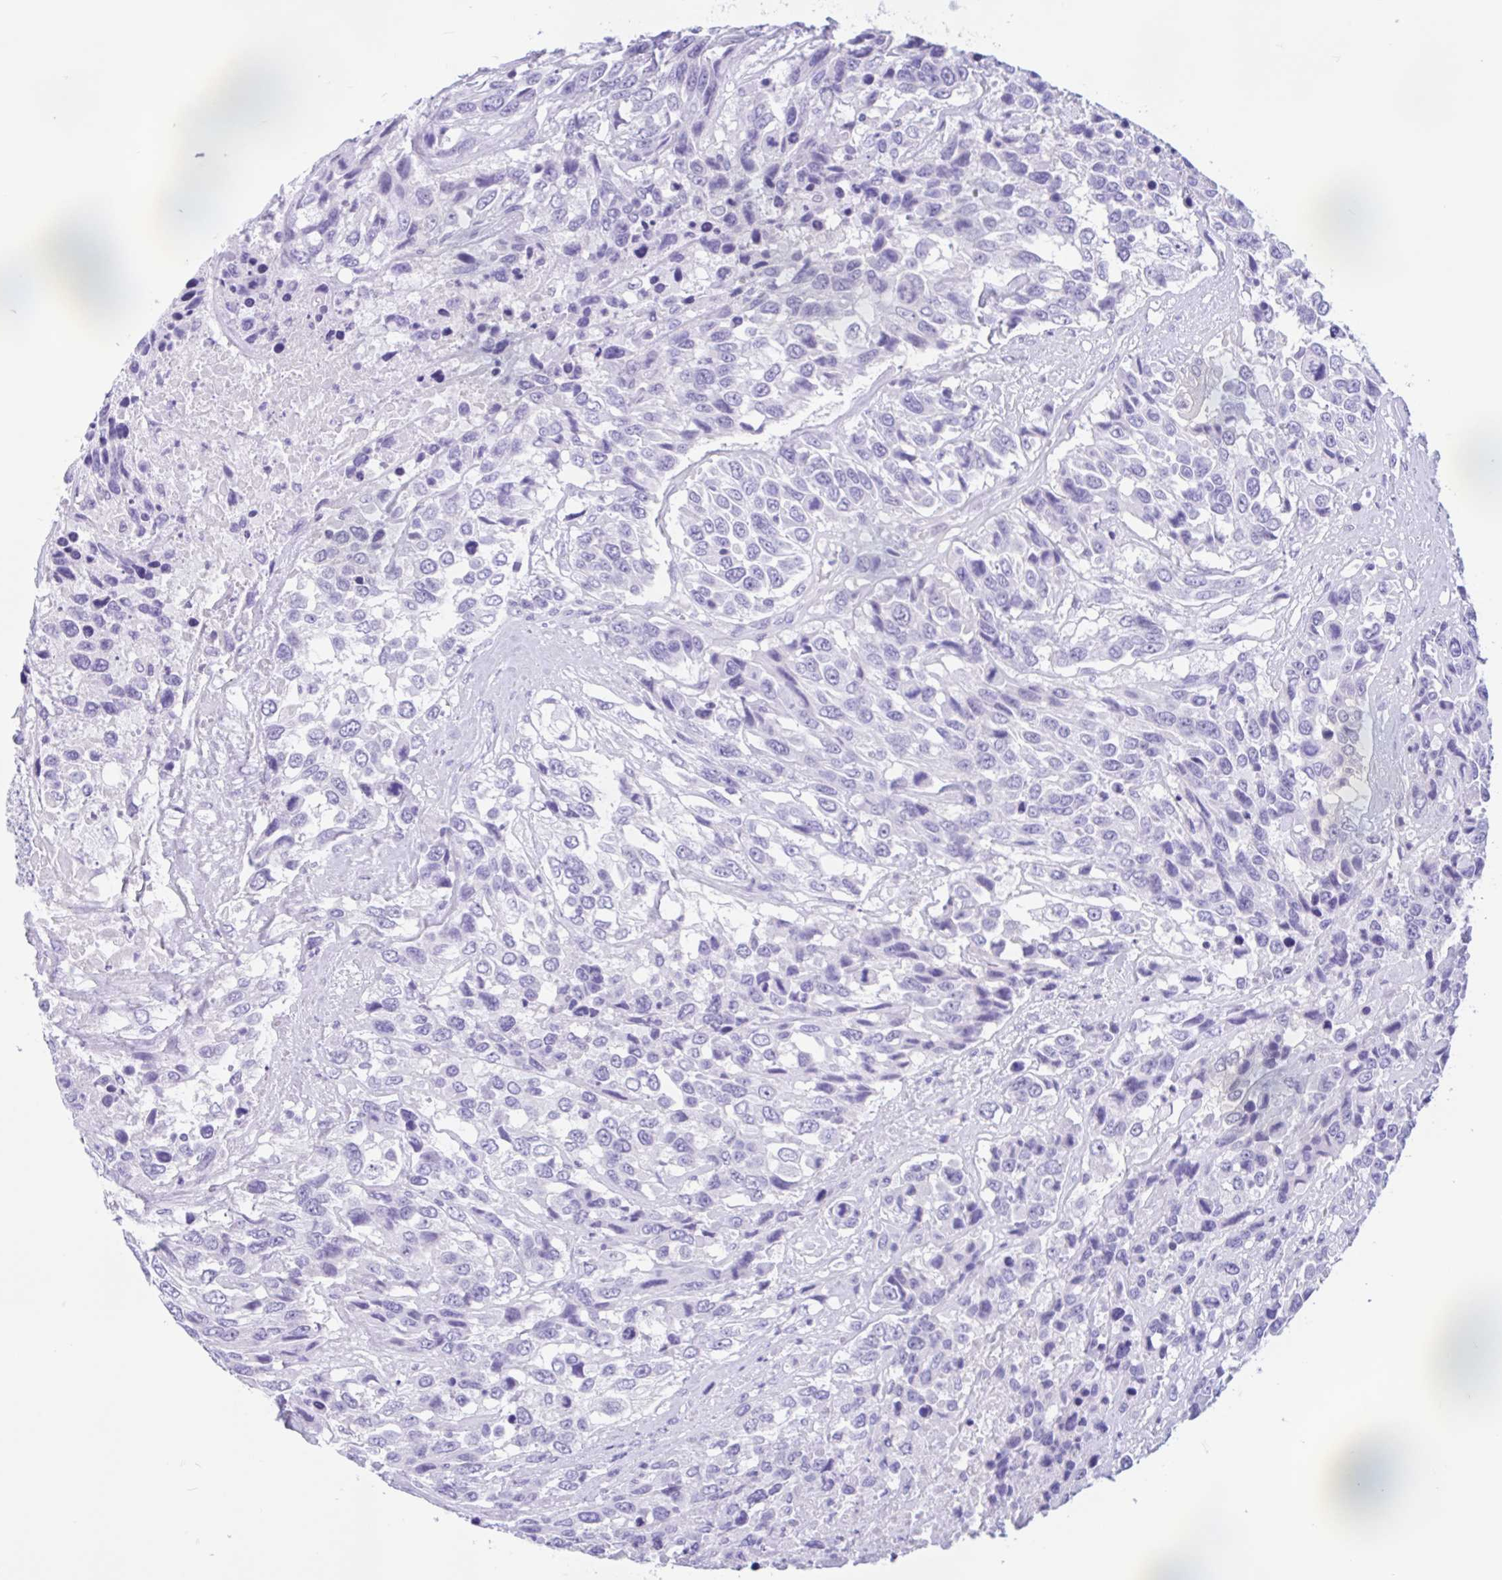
{"staining": {"intensity": "negative", "quantity": "none", "location": "none"}, "tissue": "urothelial cancer", "cell_type": "Tumor cells", "image_type": "cancer", "snomed": [{"axis": "morphology", "description": "Urothelial carcinoma, High grade"}, {"axis": "topography", "description": "Urinary bladder"}], "caption": "IHC micrograph of urothelial carcinoma (high-grade) stained for a protein (brown), which shows no positivity in tumor cells. (Stains: DAB IHC with hematoxylin counter stain, Microscopy: brightfield microscopy at high magnification).", "gene": "ZNF319", "patient": {"sex": "female", "age": 70}}